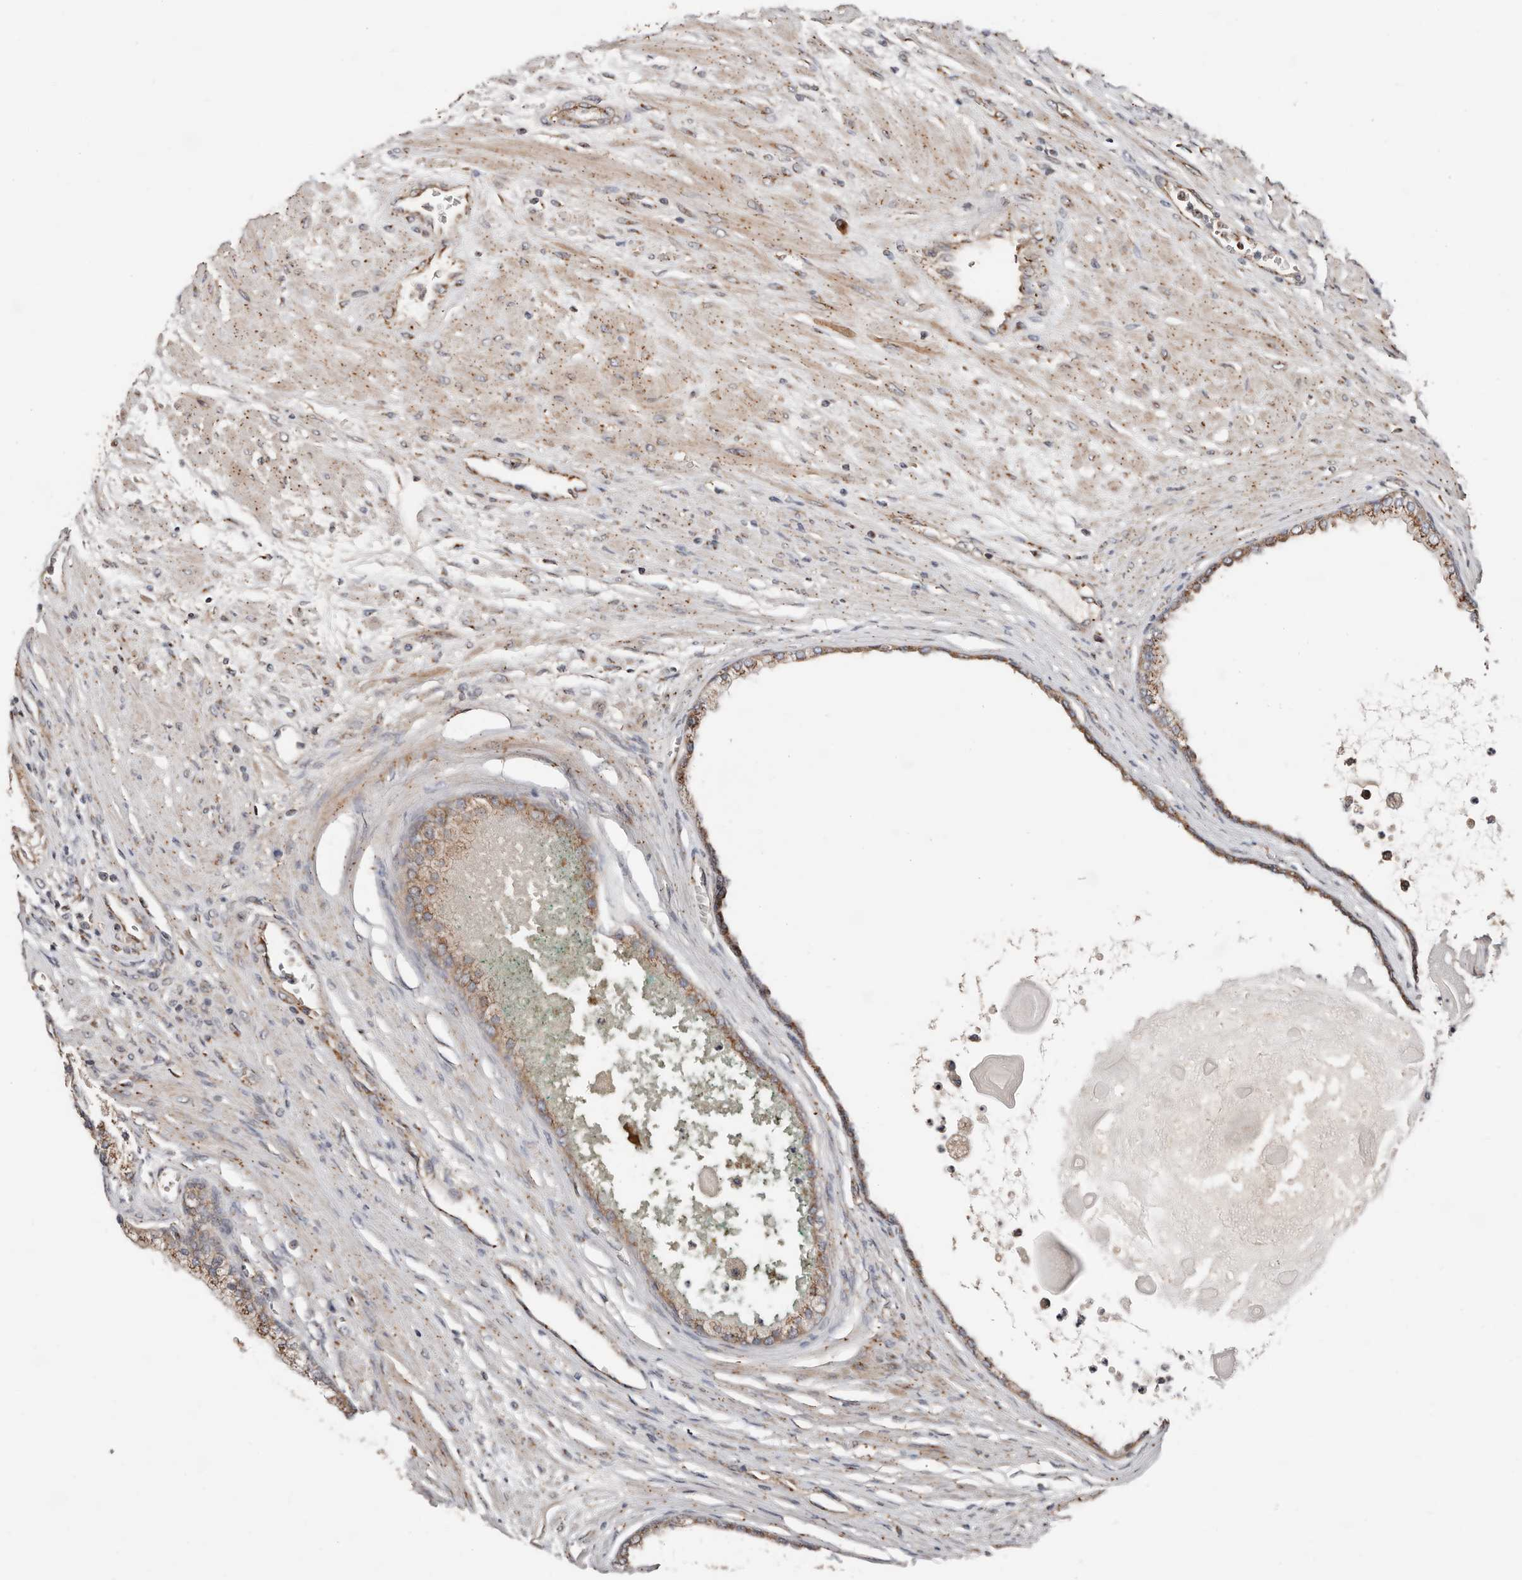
{"staining": {"intensity": "moderate", "quantity": ">75%", "location": "cytoplasmic/membranous"}, "tissue": "prostate cancer", "cell_type": "Tumor cells", "image_type": "cancer", "snomed": [{"axis": "morphology", "description": "Normal tissue, NOS"}, {"axis": "morphology", "description": "Adenocarcinoma, Low grade"}, {"axis": "topography", "description": "Prostate"}, {"axis": "topography", "description": "Peripheral nerve tissue"}], "caption": "A histopathology image of prostate cancer stained for a protein exhibits moderate cytoplasmic/membranous brown staining in tumor cells.", "gene": "COG1", "patient": {"sex": "male", "age": 71}}